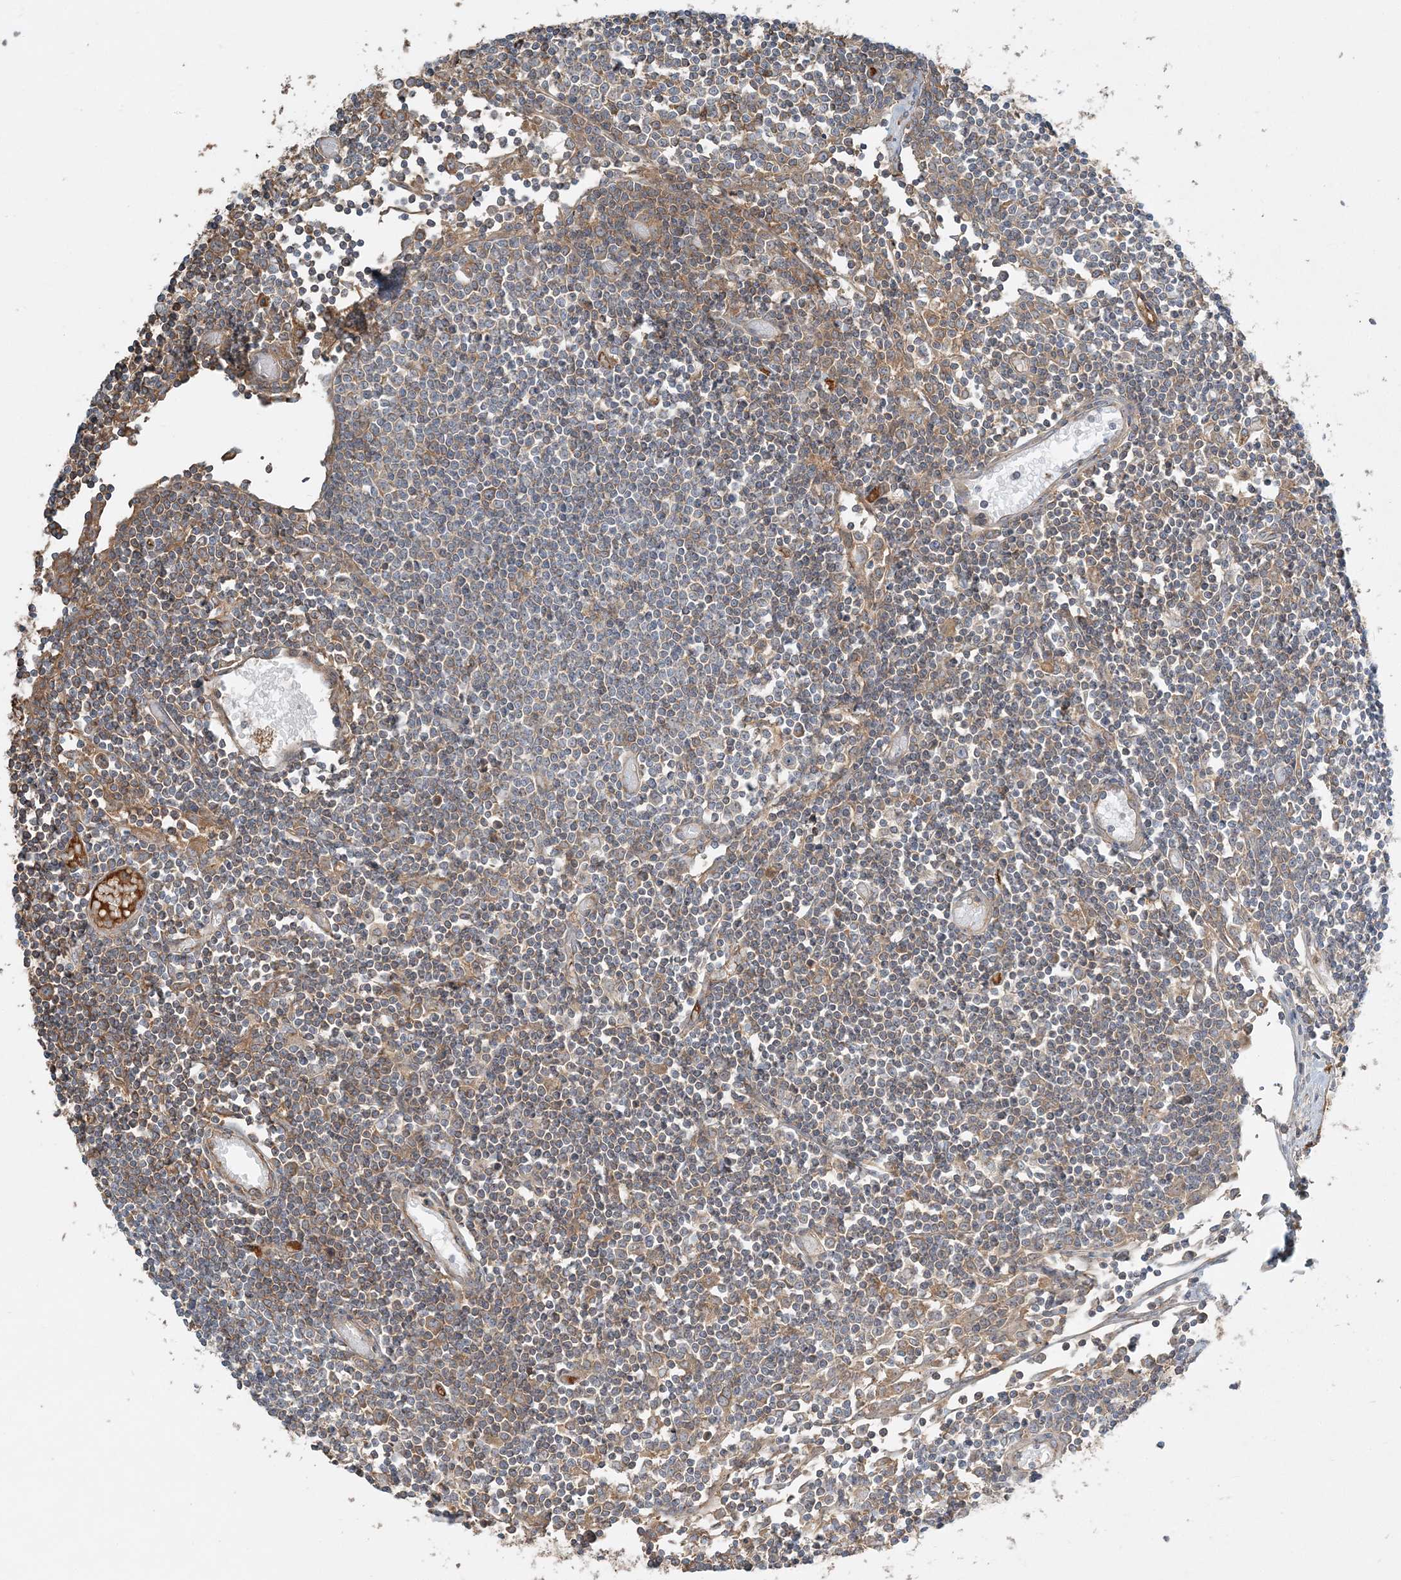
{"staining": {"intensity": "moderate", "quantity": "25%-75%", "location": "cytoplasmic/membranous"}, "tissue": "lymph node", "cell_type": "Germinal center cells", "image_type": "normal", "snomed": [{"axis": "morphology", "description": "Normal tissue, NOS"}, {"axis": "topography", "description": "Lymph node"}], "caption": "Immunohistochemical staining of unremarkable human lymph node shows medium levels of moderate cytoplasmic/membranous staining in about 25%-75% of germinal center cells. (DAB (3,3'-diaminobenzidine) = brown stain, brightfield microscopy at high magnification).", "gene": "AP1AR", "patient": {"sex": "female", "age": 11}}